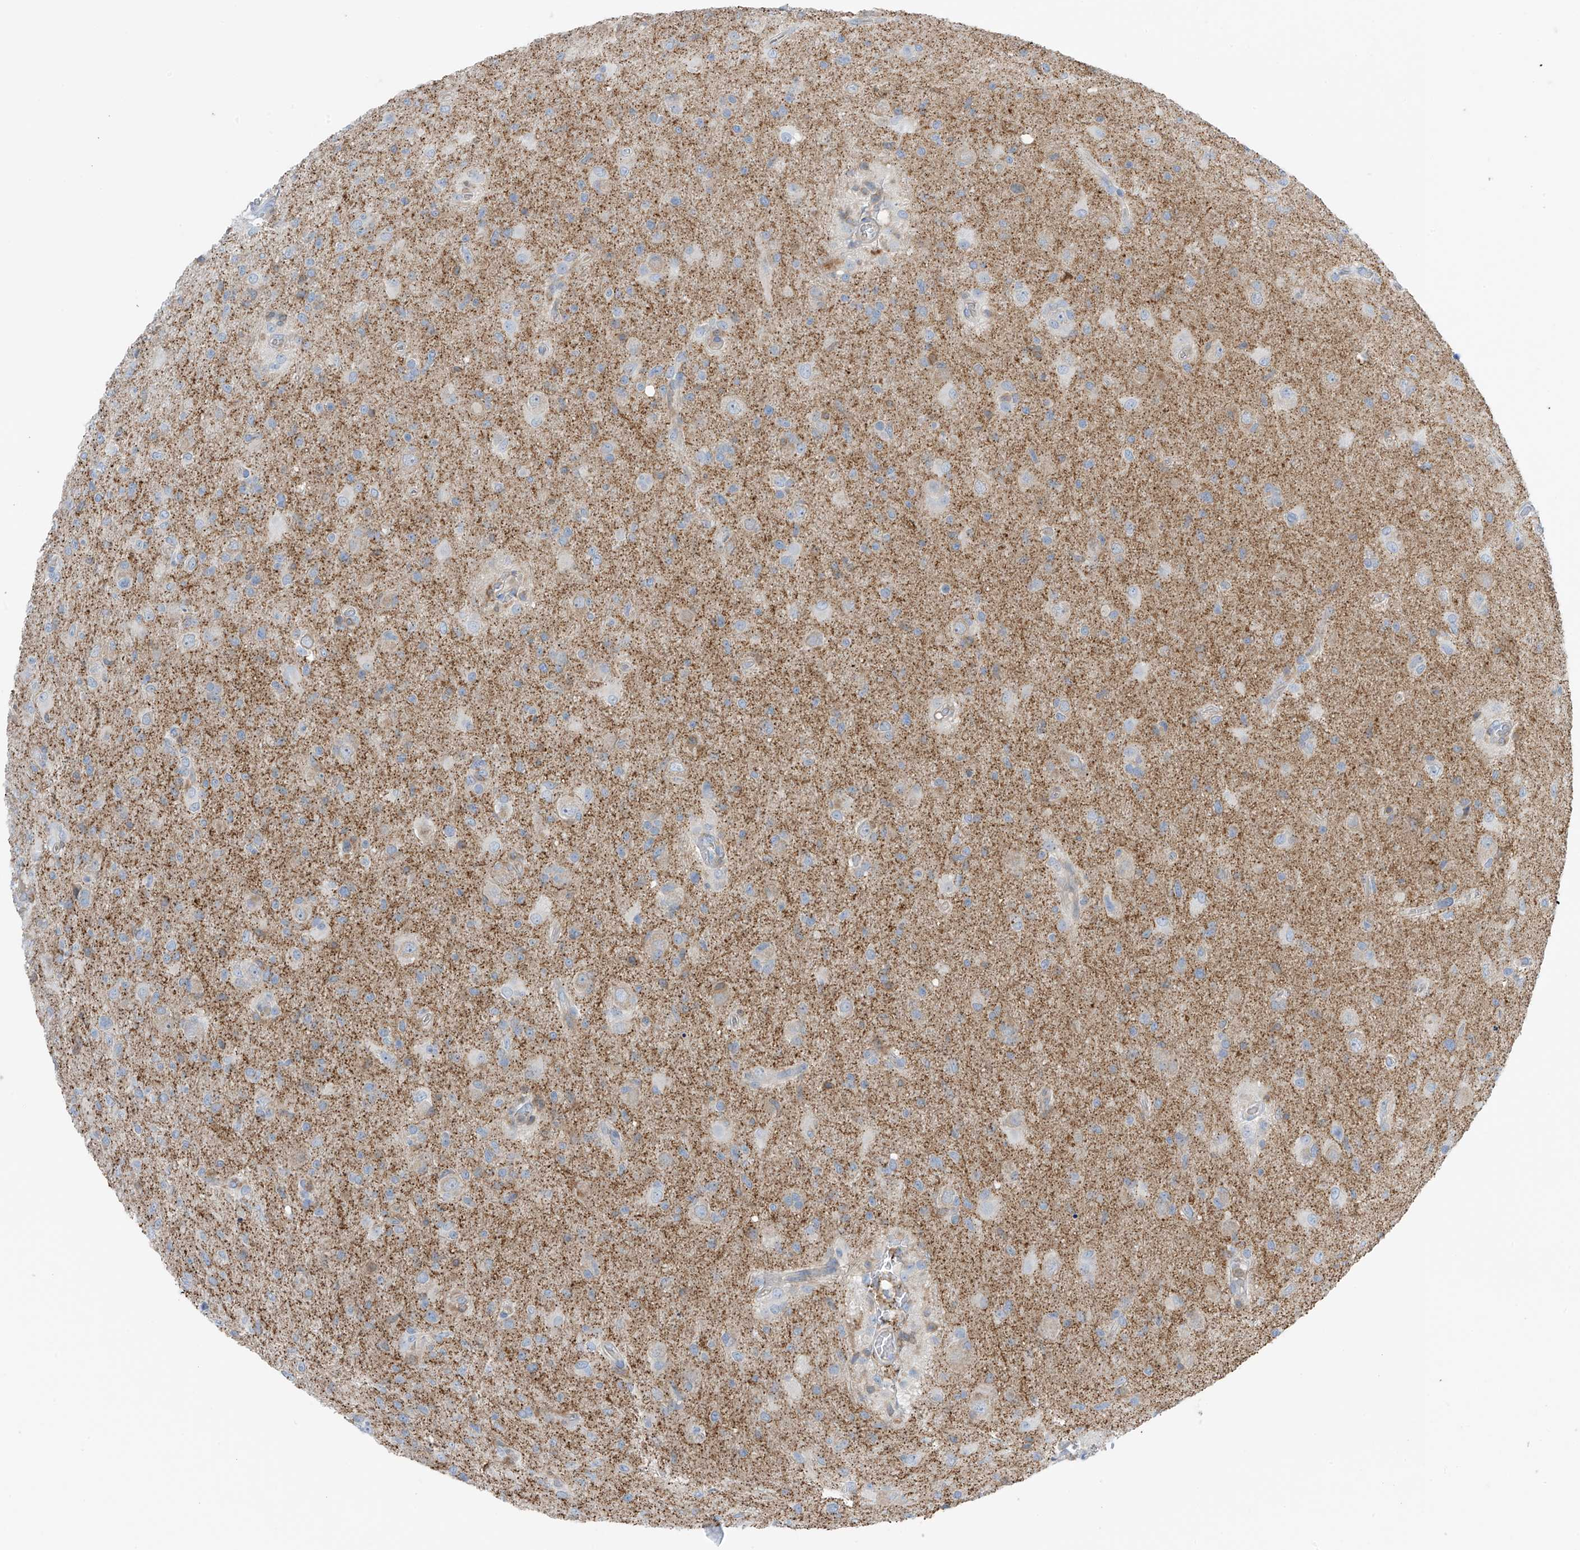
{"staining": {"intensity": "weak", "quantity": "<25%", "location": "cytoplasmic/membranous"}, "tissue": "glioma", "cell_type": "Tumor cells", "image_type": "cancer", "snomed": [{"axis": "morphology", "description": "Glioma, malignant, High grade"}, {"axis": "topography", "description": "Brain"}], "caption": "High magnification brightfield microscopy of high-grade glioma (malignant) stained with DAB (brown) and counterstained with hematoxylin (blue): tumor cells show no significant positivity.", "gene": "NALCN", "patient": {"sex": "female", "age": 57}}